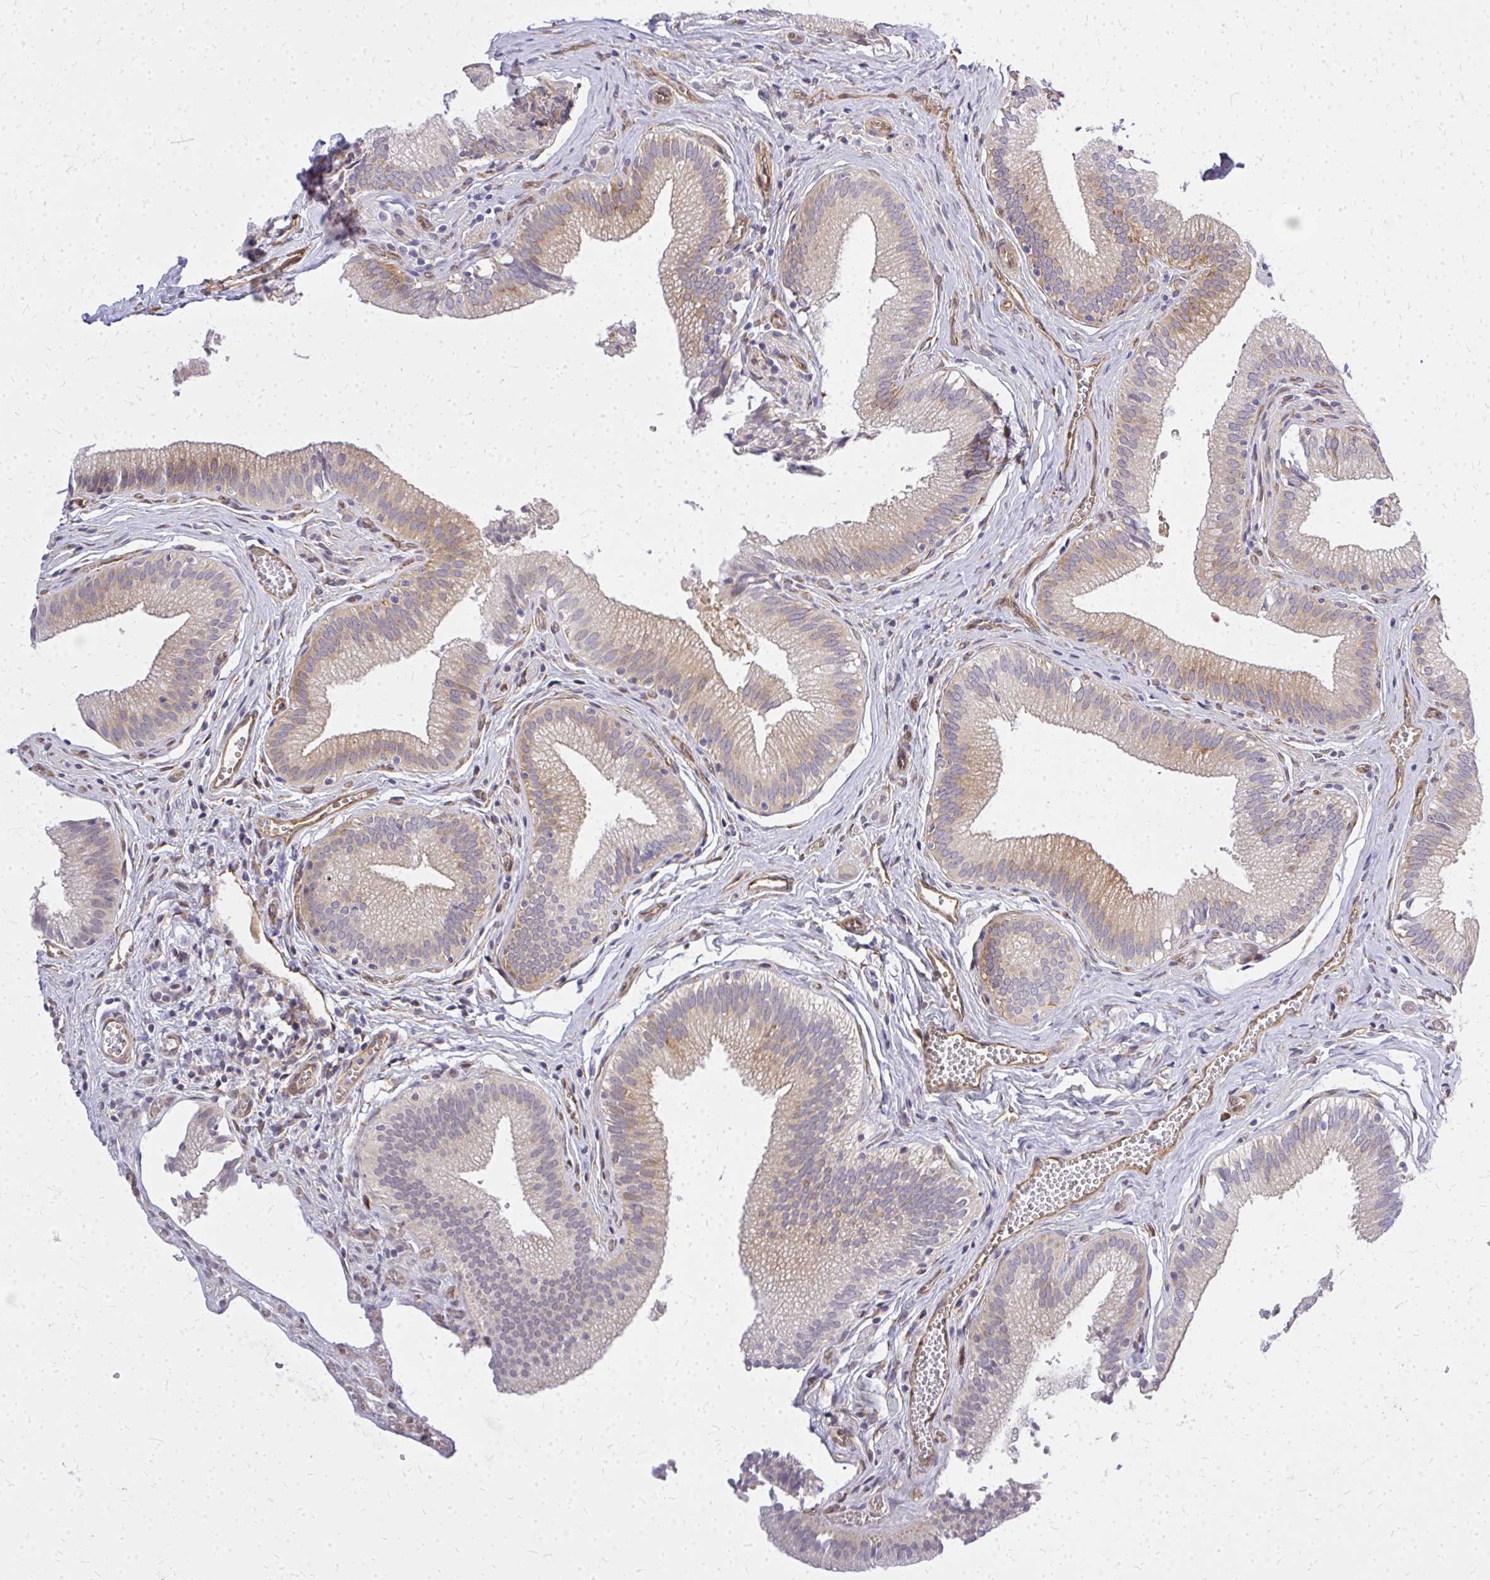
{"staining": {"intensity": "moderate", "quantity": "<25%", "location": "cytoplasmic/membranous"}, "tissue": "gallbladder", "cell_type": "Glandular cells", "image_type": "normal", "snomed": [{"axis": "morphology", "description": "Normal tissue, NOS"}, {"axis": "topography", "description": "Gallbladder"}, {"axis": "topography", "description": "Peripheral nerve tissue"}], "caption": "Gallbladder stained with DAB IHC reveals low levels of moderate cytoplasmic/membranous positivity in approximately <25% of glandular cells. (Stains: DAB in brown, nuclei in blue, Microscopy: brightfield microscopy at high magnification).", "gene": "ENSG00000258472", "patient": {"sex": "male", "age": 17}}